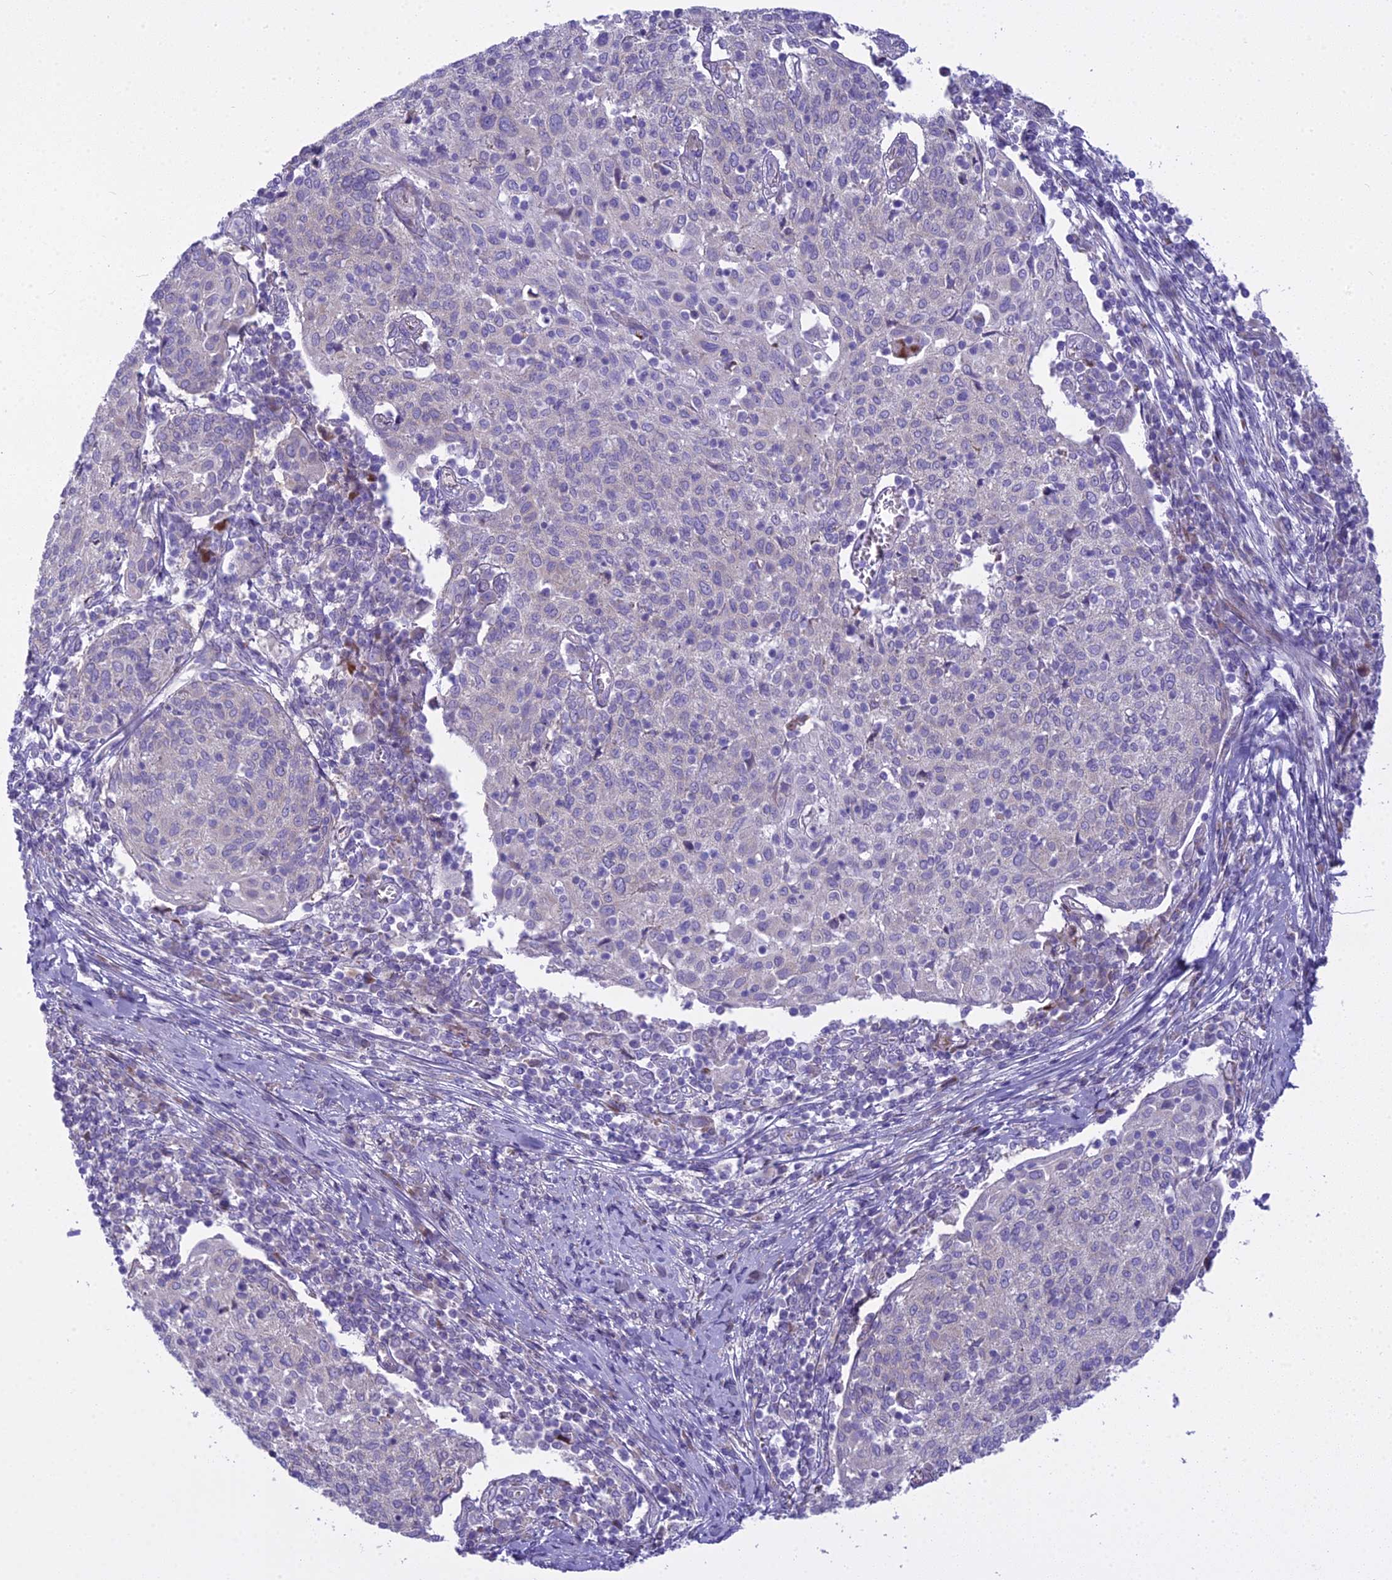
{"staining": {"intensity": "negative", "quantity": "none", "location": "none"}, "tissue": "cervical cancer", "cell_type": "Tumor cells", "image_type": "cancer", "snomed": [{"axis": "morphology", "description": "Squamous cell carcinoma, NOS"}, {"axis": "topography", "description": "Cervix"}], "caption": "IHC histopathology image of squamous cell carcinoma (cervical) stained for a protein (brown), which reveals no positivity in tumor cells. The staining is performed using DAB (3,3'-diaminobenzidine) brown chromogen with nuclei counter-stained in using hematoxylin.", "gene": "PCDHB14", "patient": {"sex": "female", "age": 52}}